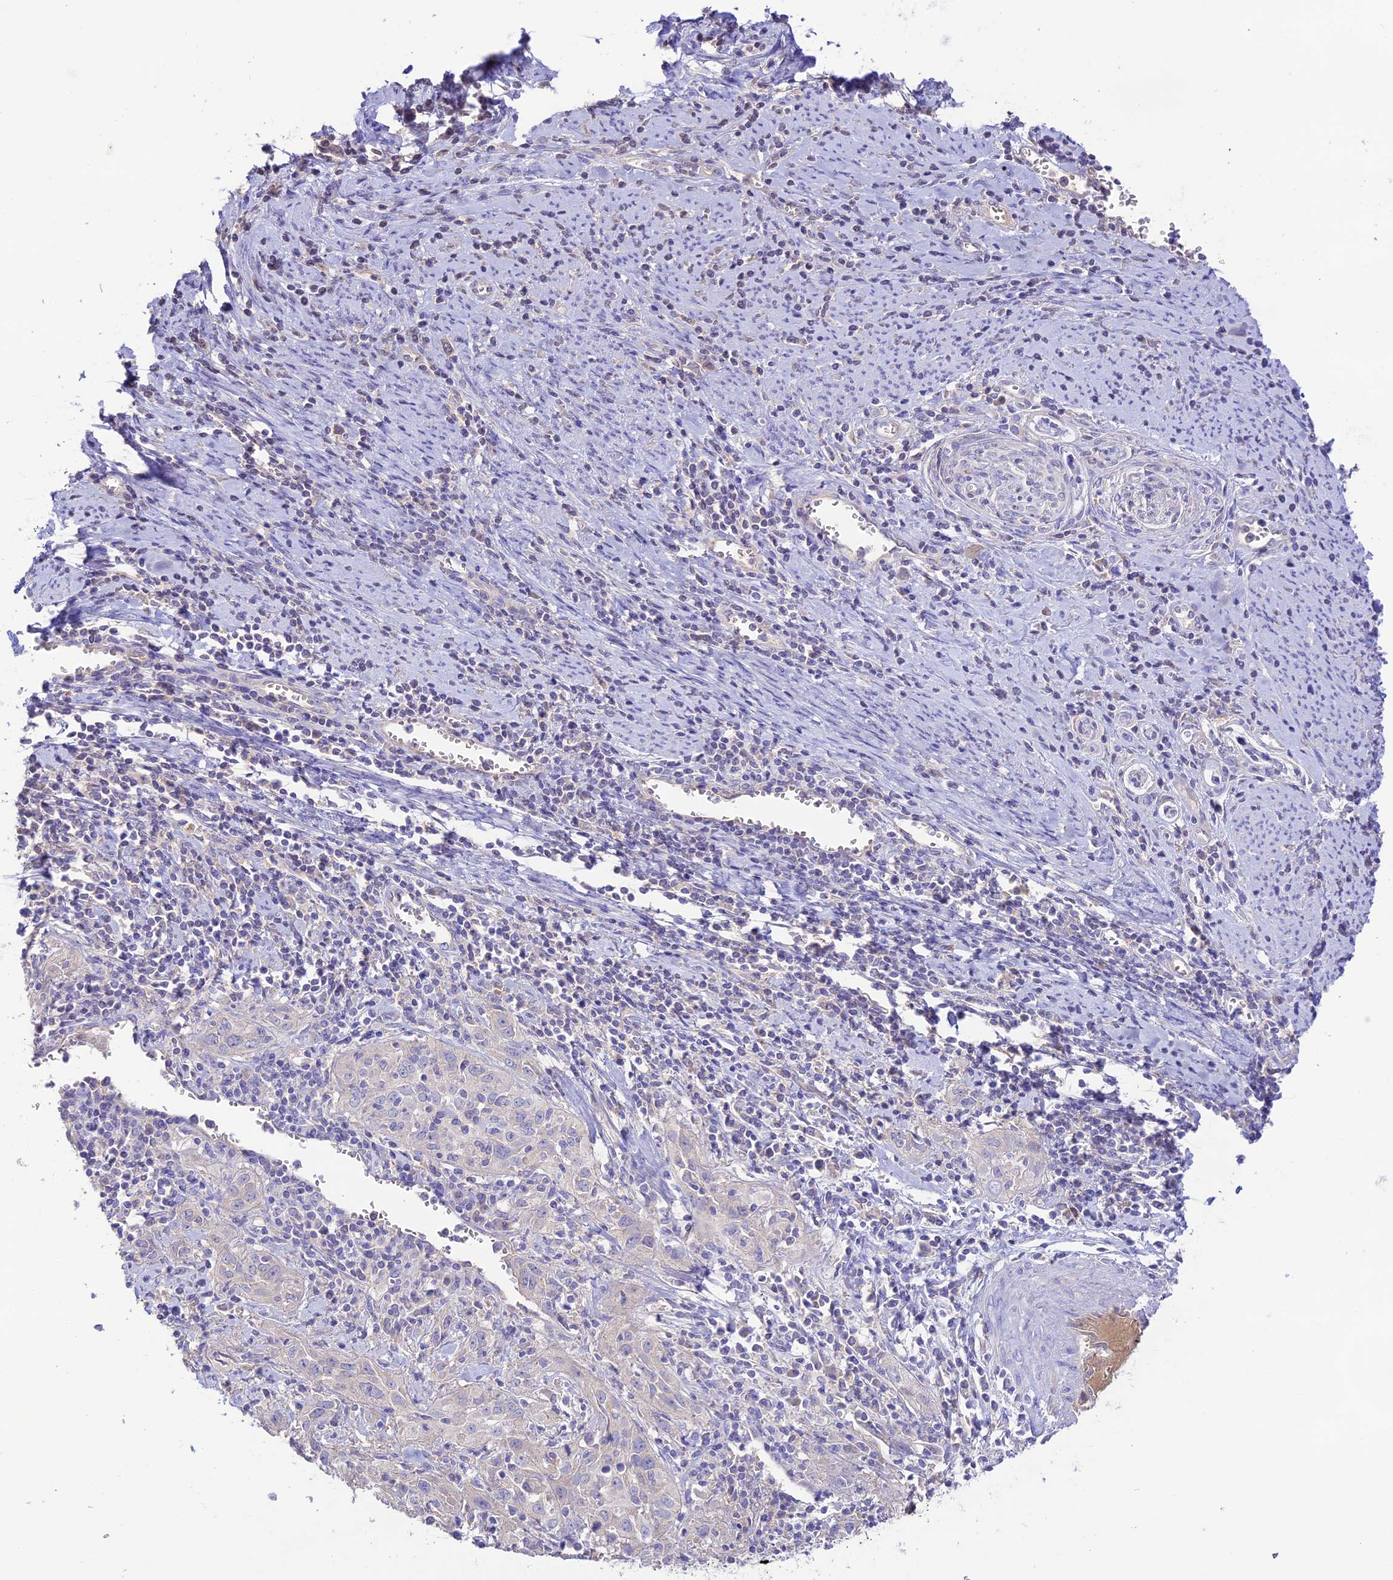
{"staining": {"intensity": "negative", "quantity": "none", "location": "none"}, "tissue": "cervical cancer", "cell_type": "Tumor cells", "image_type": "cancer", "snomed": [{"axis": "morphology", "description": "Squamous cell carcinoma, NOS"}, {"axis": "topography", "description": "Cervix"}], "caption": "This is an immunohistochemistry photomicrograph of cervical cancer (squamous cell carcinoma). There is no expression in tumor cells.", "gene": "NLRP9", "patient": {"sex": "female", "age": 57}}